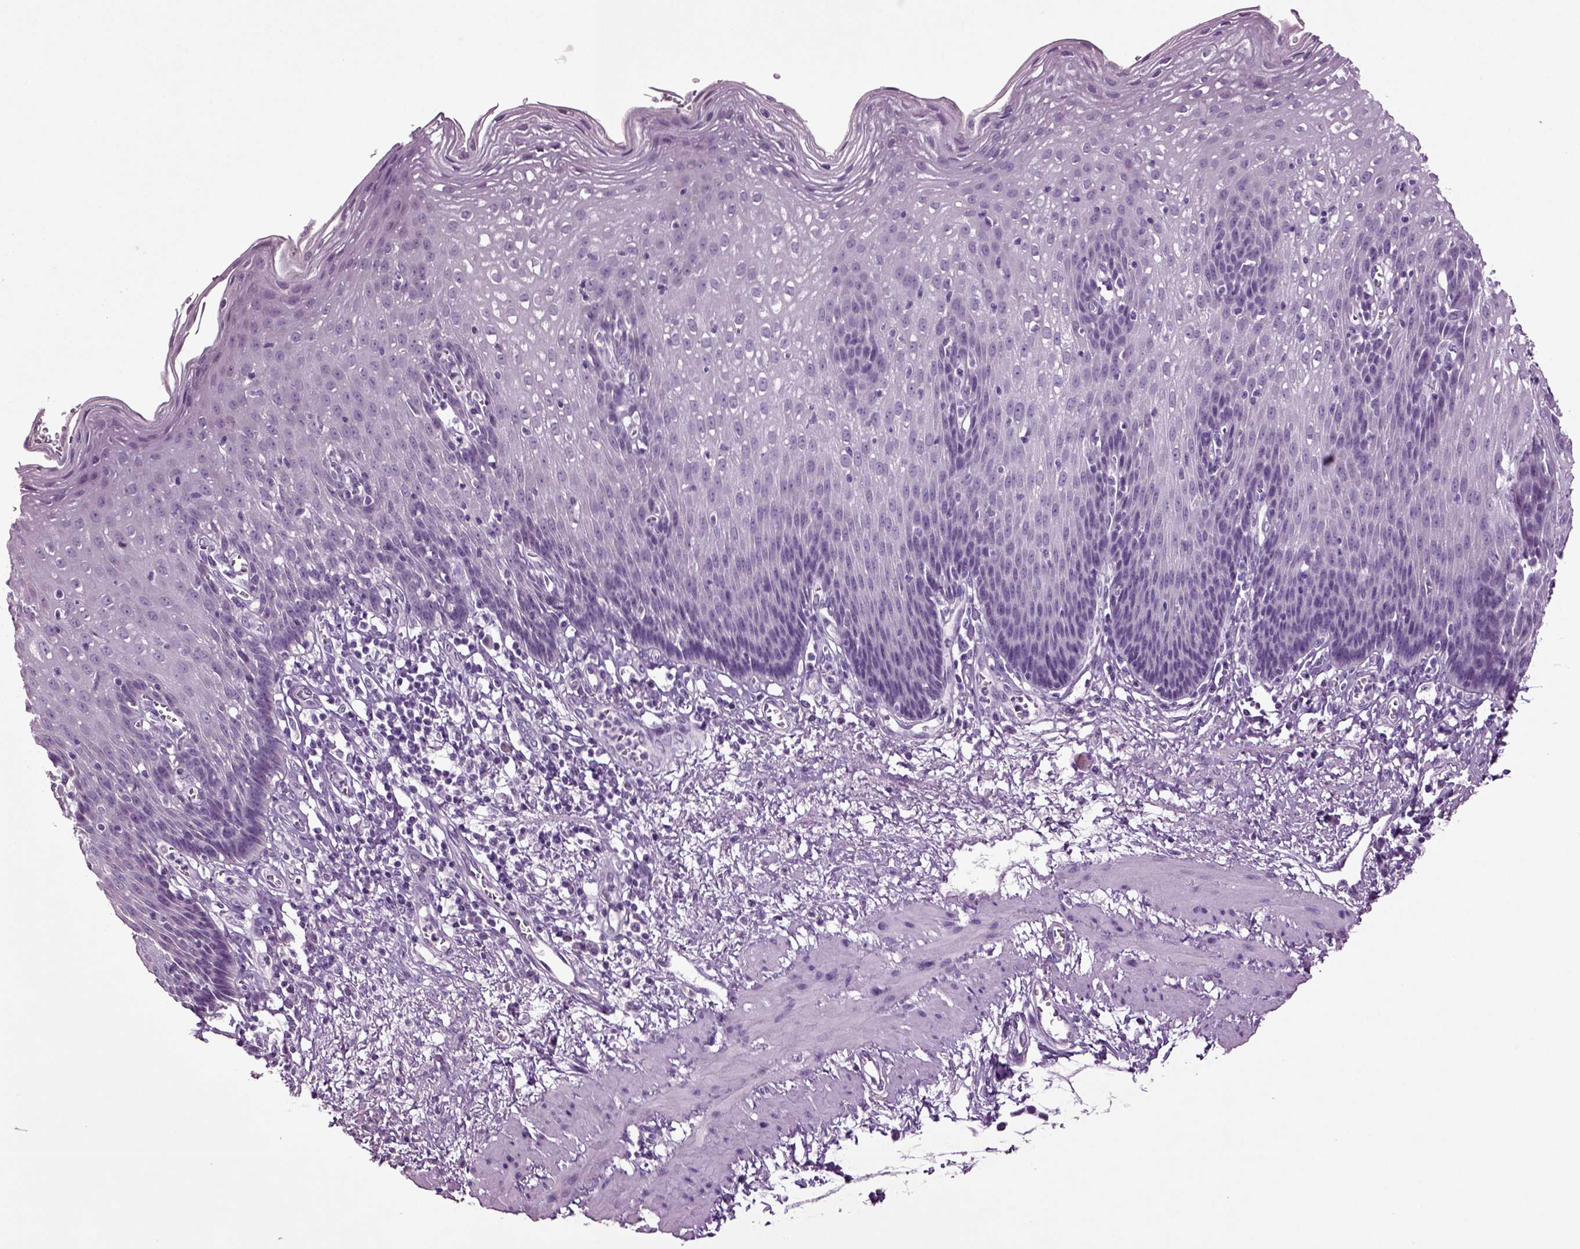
{"staining": {"intensity": "negative", "quantity": "none", "location": "none"}, "tissue": "esophagus", "cell_type": "Squamous epithelial cells", "image_type": "normal", "snomed": [{"axis": "morphology", "description": "Normal tissue, NOS"}, {"axis": "topography", "description": "Esophagus"}], "caption": "Immunohistochemistry (IHC) photomicrograph of unremarkable esophagus stained for a protein (brown), which shows no positivity in squamous epithelial cells.", "gene": "SLC17A6", "patient": {"sex": "male", "age": 57}}